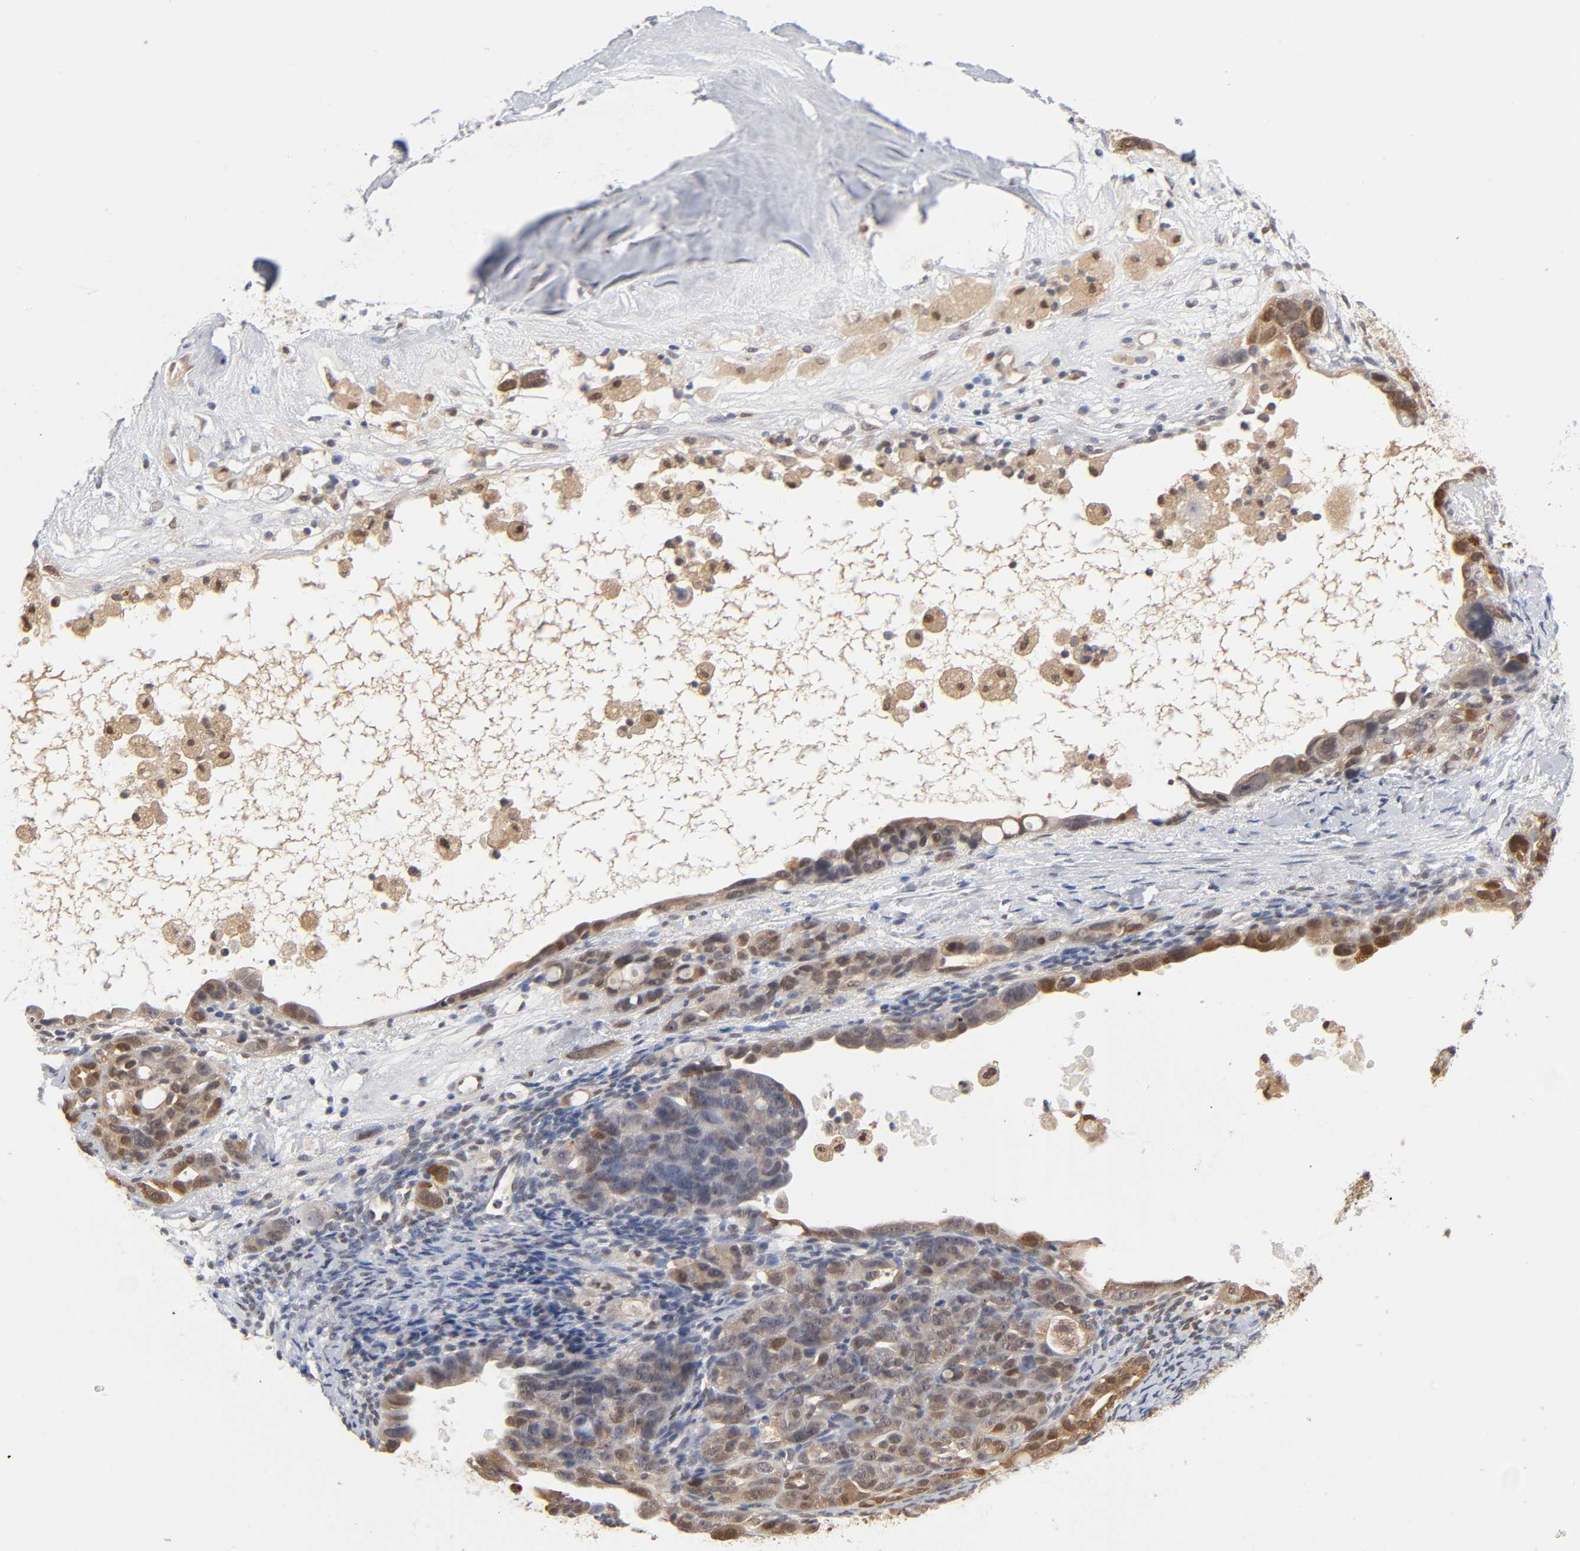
{"staining": {"intensity": "moderate", "quantity": ">75%", "location": "cytoplasmic/membranous"}, "tissue": "ovarian cancer", "cell_type": "Tumor cells", "image_type": "cancer", "snomed": [{"axis": "morphology", "description": "Cystadenocarcinoma, serous, NOS"}, {"axis": "topography", "description": "Ovary"}], "caption": "Protein staining of serous cystadenocarcinoma (ovarian) tissue shows moderate cytoplasmic/membranous staining in about >75% of tumor cells.", "gene": "DFFB", "patient": {"sex": "female", "age": 66}}